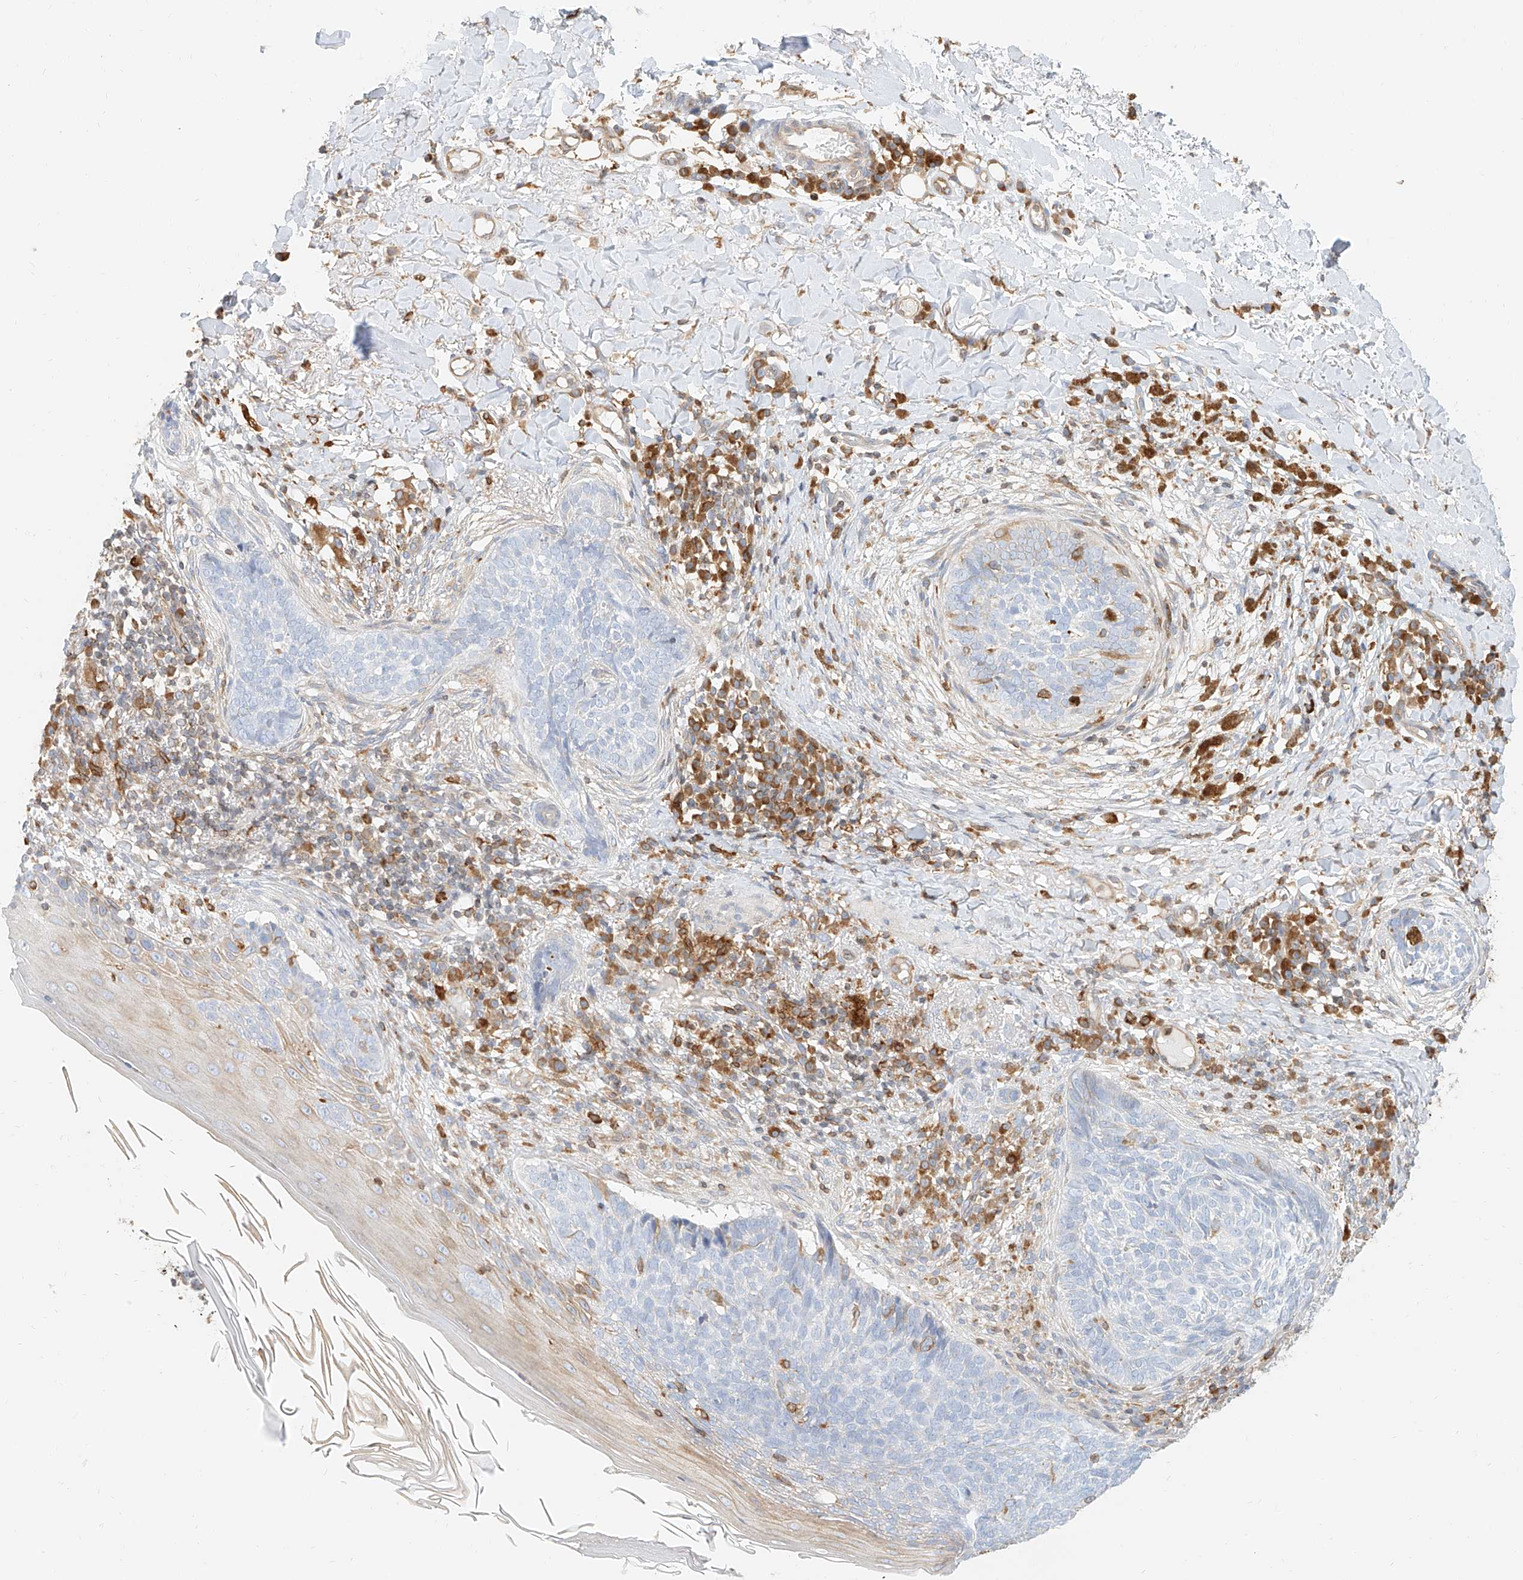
{"staining": {"intensity": "negative", "quantity": "none", "location": "none"}, "tissue": "skin cancer", "cell_type": "Tumor cells", "image_type": "cancer", "snomed": [{"axis": "morphology", "description": "Basal cell carcinoma"}, {"axis": "topography", "description": "Skin"}], "caption": "A histopathology image of skin basal cell carcinoma stained for a protein shows no brown staining in tumor cells.", "gene": "DHRS7", "patient": {"sex": "male", "age": 85}}